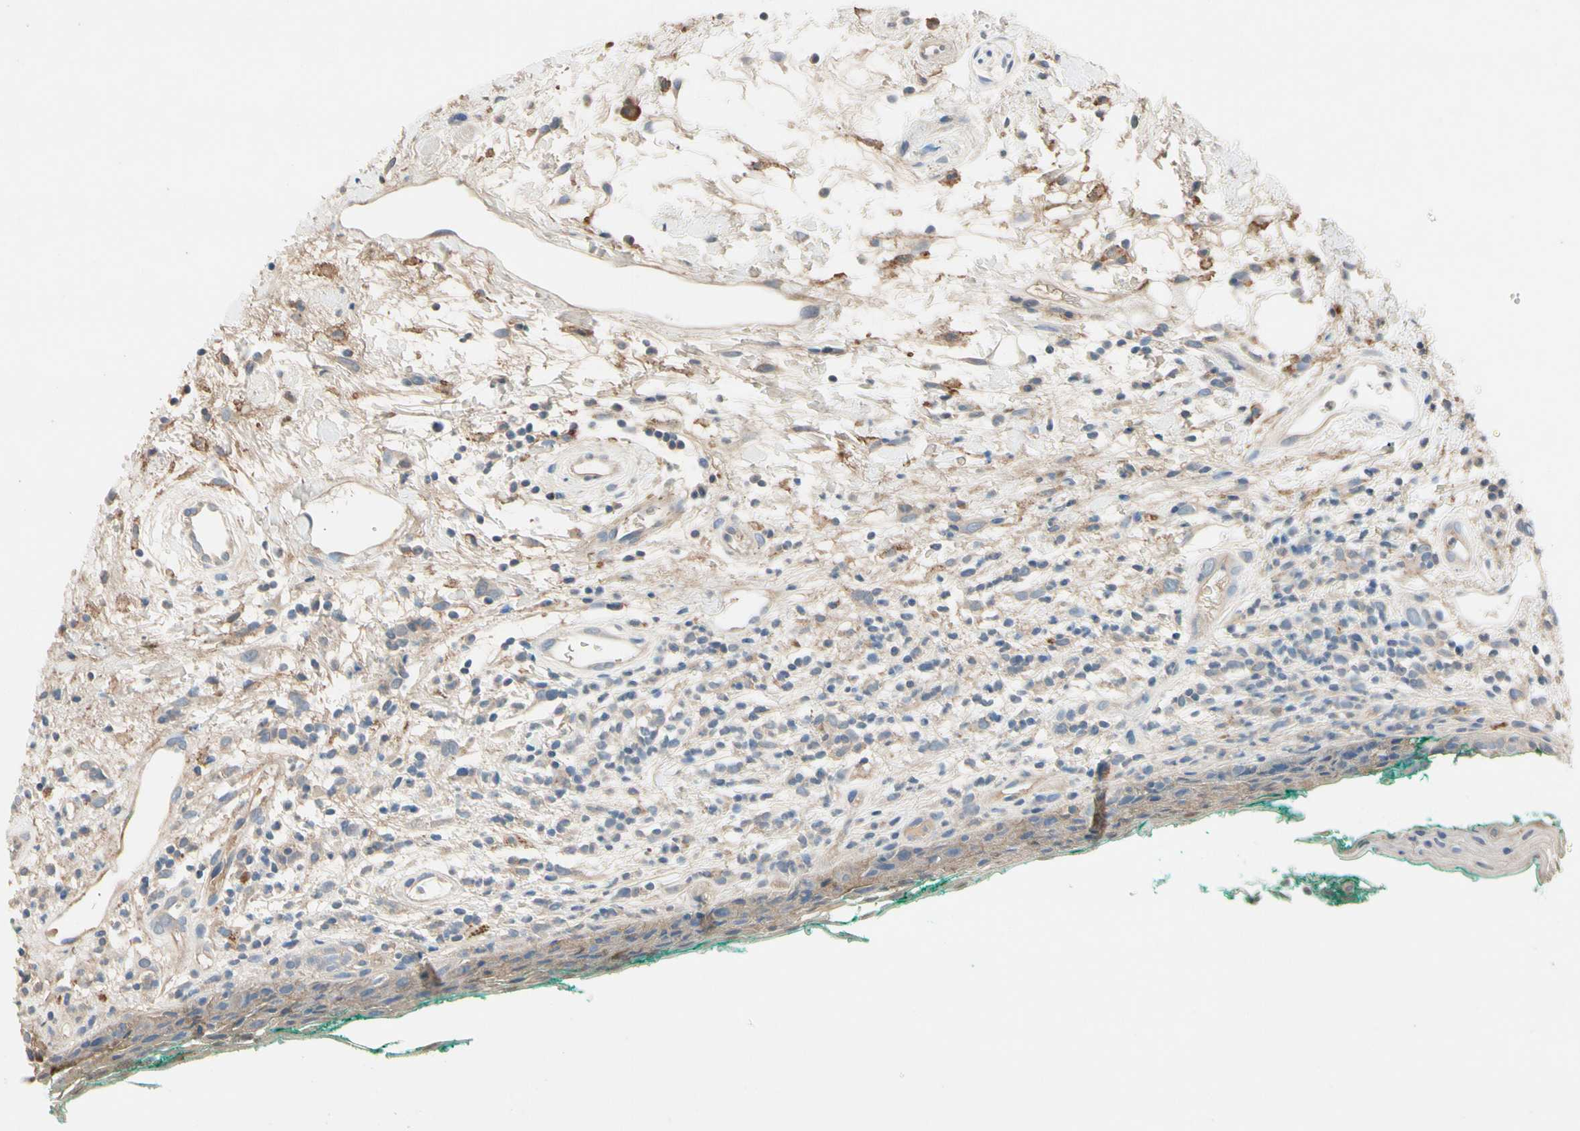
{"staining": {"intensity": "weak", "quantity": ">75%", "location": "cytoplasmic/membranous"}, "tissue": "oral mucosa", "cell_type": "Squamous epithelial cells", "image_type": "normal", "snomed": [{"axis": "morphology", "description": "Normal tissue, NOS"}, {"axis": "topography", "description": "Skeletal muscle"}, {"axis": "topography", "description": "Oral tissue"}, {"axis": "topography", "description": "Peripheral nerve tissue"}], "caption": "Immunohistochemistry (IHC) histopathology image of normal oral mucosa: oral mucosa stained using immunohistochemistry exhibits low levels of weak protein expression localized specifically in the cytoplasmic/membranous of squamous epithelial cells, appearing as a cytoplasmic/membranous brown color.", "gene": "IL1RL1", "patient": {"sex": "female", "age": 84}}